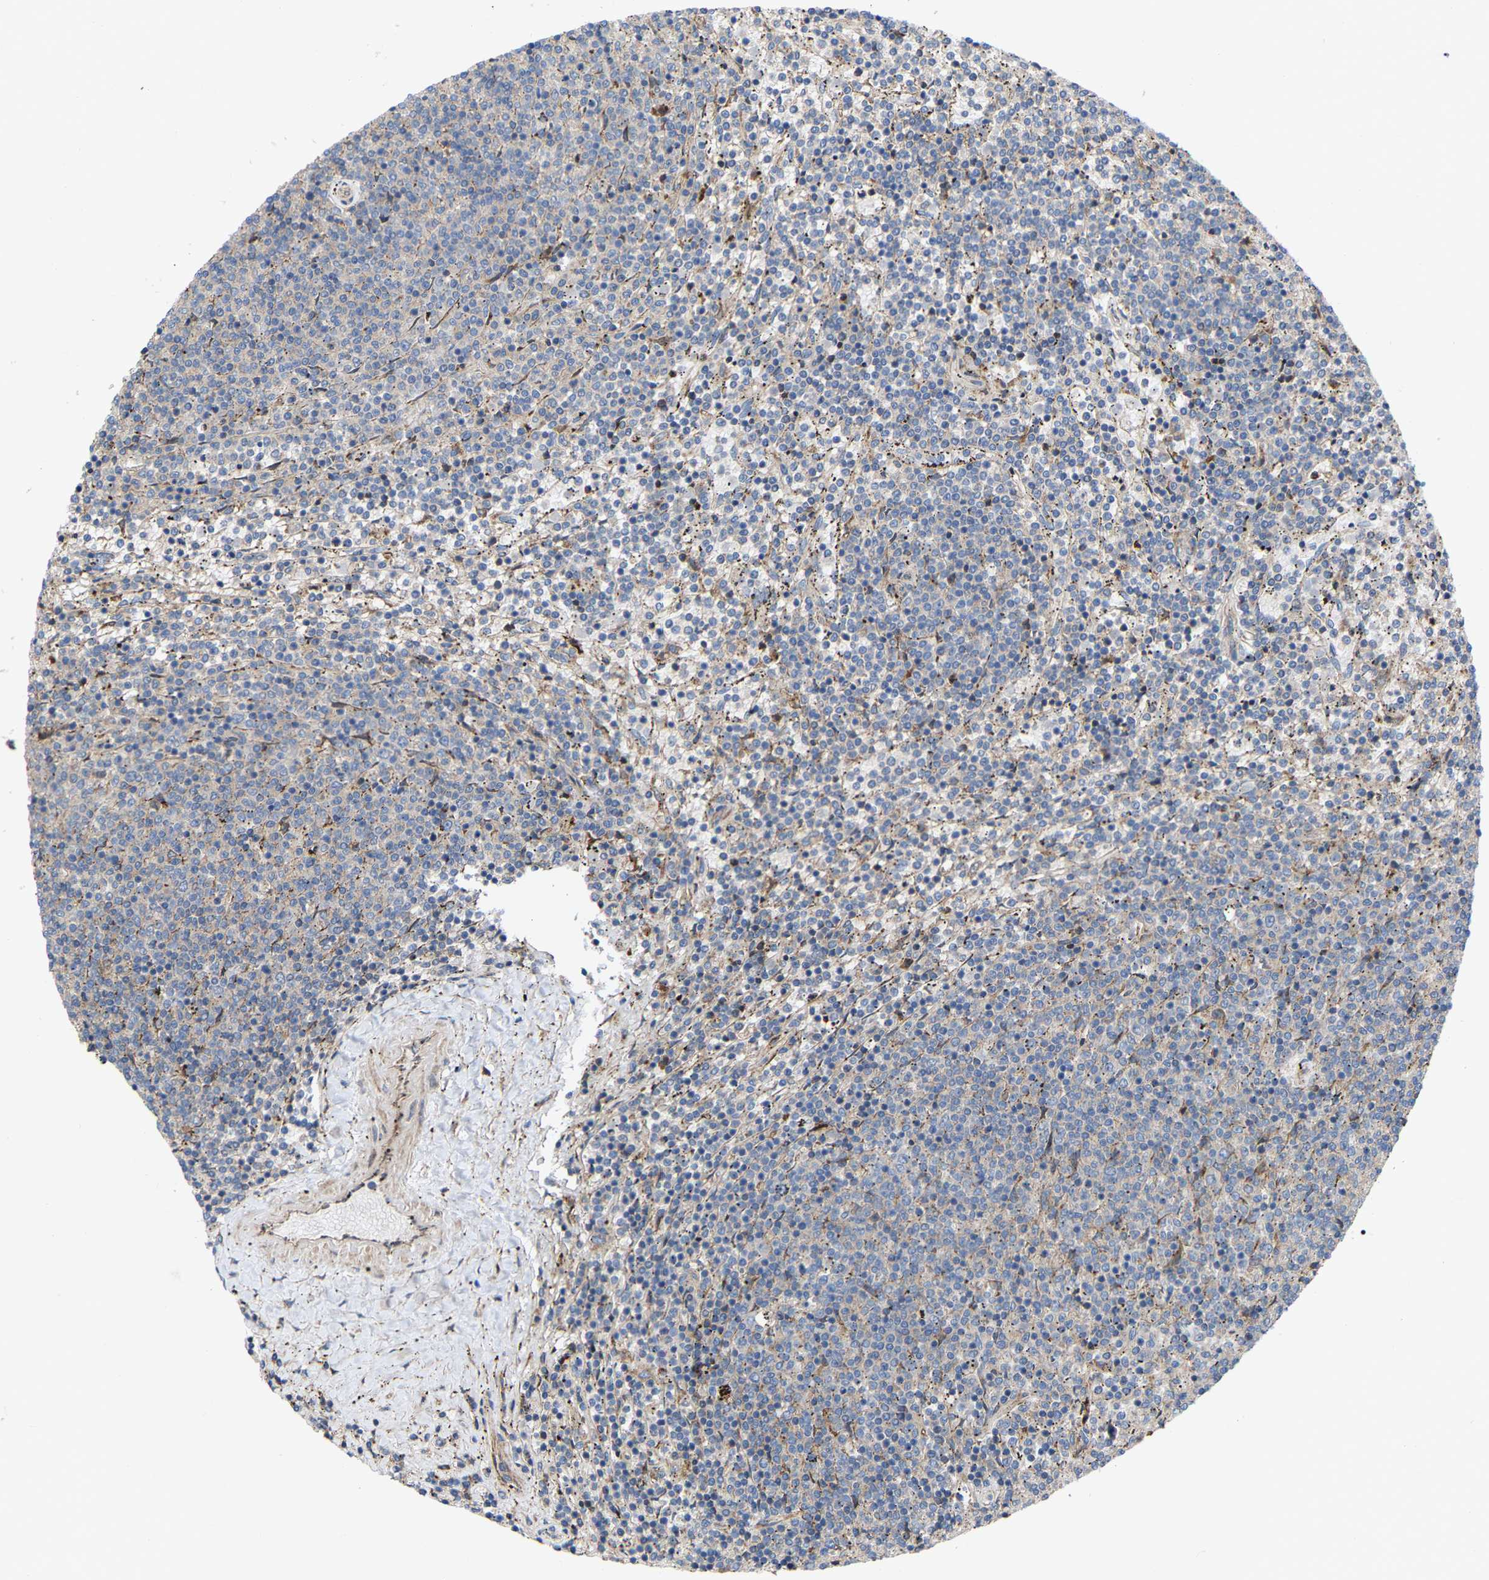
{"staining": {"intensity": "negative", "quantity": "none", "location": "none"}, "tissue": "lymphoma", "cell_type": "Tumor cells", "image_type": "cancer", "snomed": [{"axis": "morphology", "description": "Malignant lymphoma, non-Hodgkin's type, Low grade"}, {"axis": "topography", "description": "Spleen"}], "caption": "Immunohistochemistry photomicrograph of neoplastic tissue: lymphoma stained with DAB reveals no significant protein positivity in tumor cells.", "gene": "TOR1B", "patient": {"sex": "female", "age": 50}}